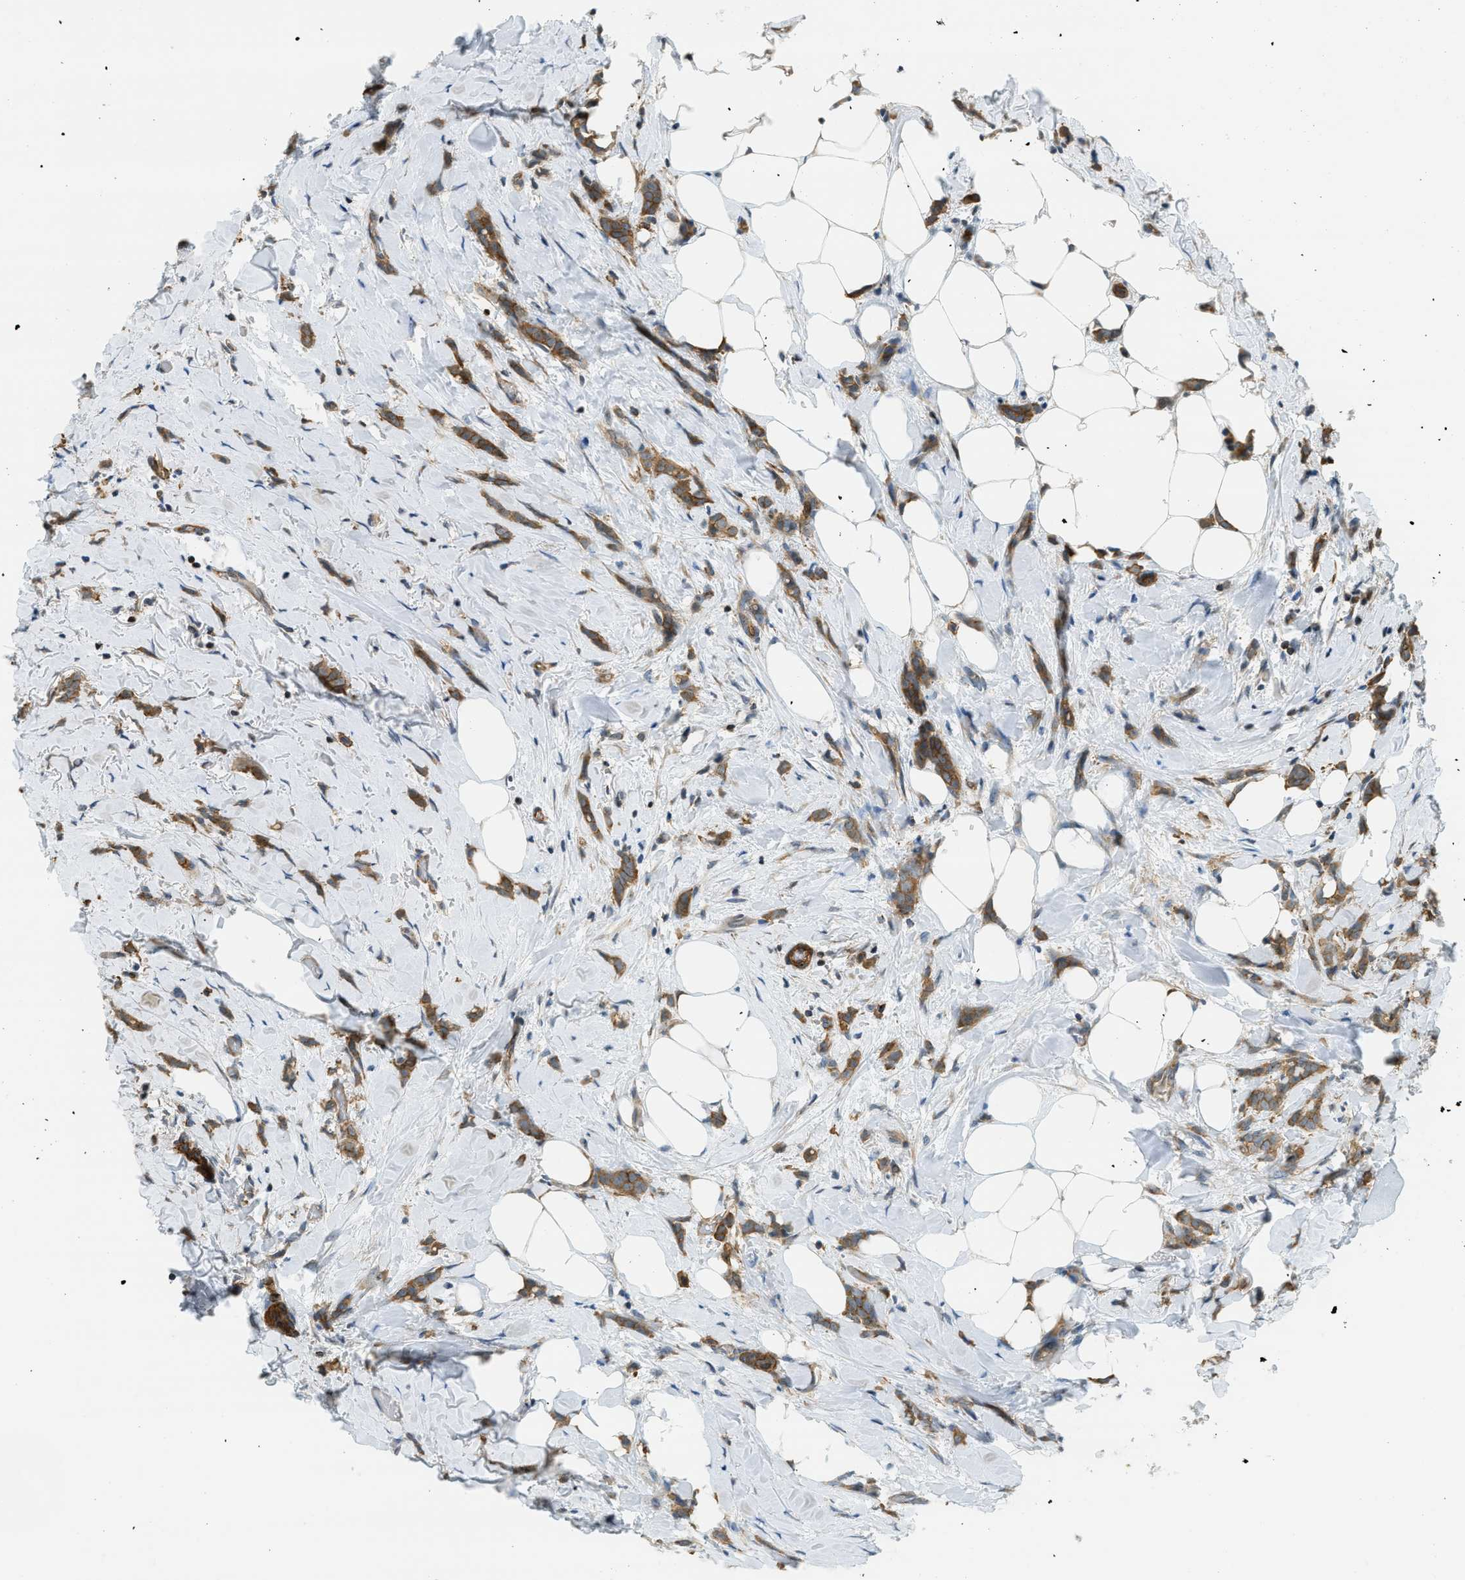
{"staining": {"intensity": "moderate", "quantity": ">75%", "location": "cytoplasmic/membranous"}, "tissue": "breast cancer", "cell_type": "Tumor cells", "image_type": "cancer", "snomed": [{"axis": "morphology", "description": "Lobular carcinoma, in situ"}, {"axis": "morphology", "description": "Lobular carcinoma"}, {"axis": "topography", "description": "Breast"}], "caption": "Moderate cytoplasmic/membranous protein staining is identified in approximately >75% of tumor cells in lobular carcinoma (breast).", "gene": "KIAA1671", "patient": {"sex": "female", "age": 41}}